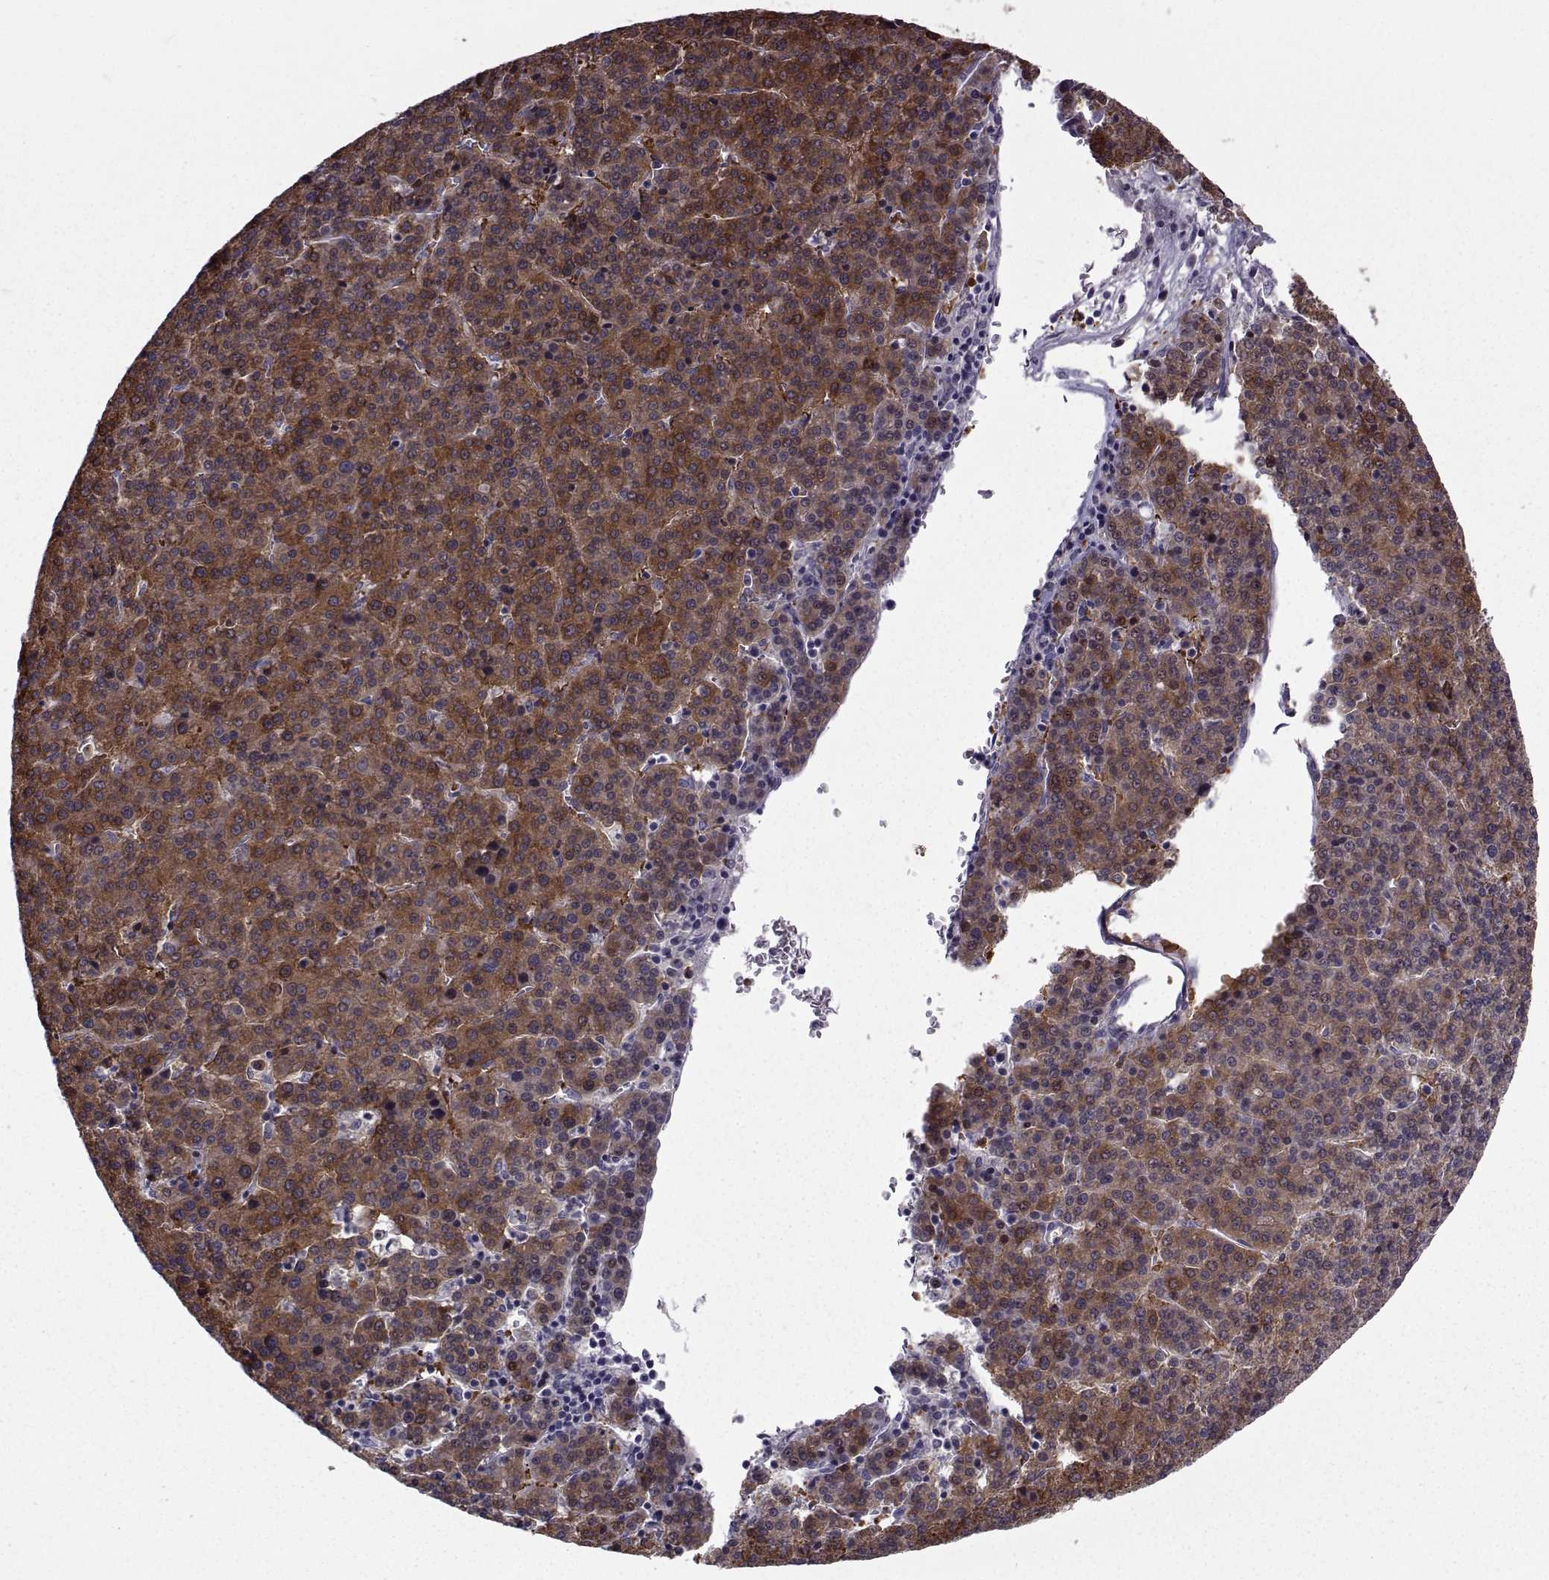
{"staining": {"intensity": "moderate", "quantity": ">75%", "location": "cytoplasmic/membranous"}, "tissue": "liver cancer", "cell_type": "Tumor cells", "image_type": "cancer", "snomed": [{"axis": "morphology", "description": "Carcinoma, Hepatocellular, NOS"}, {"axis": "topography", "description": "Liver"}], "caption": "Liver hepatocellular carcinoma tissue exhibits moderate cytoplasmic/membranous positivity in approximately >75% of tumor cells", "gene": "TNFRSF11B", "patient": {"sex": "female", "age": 58}}